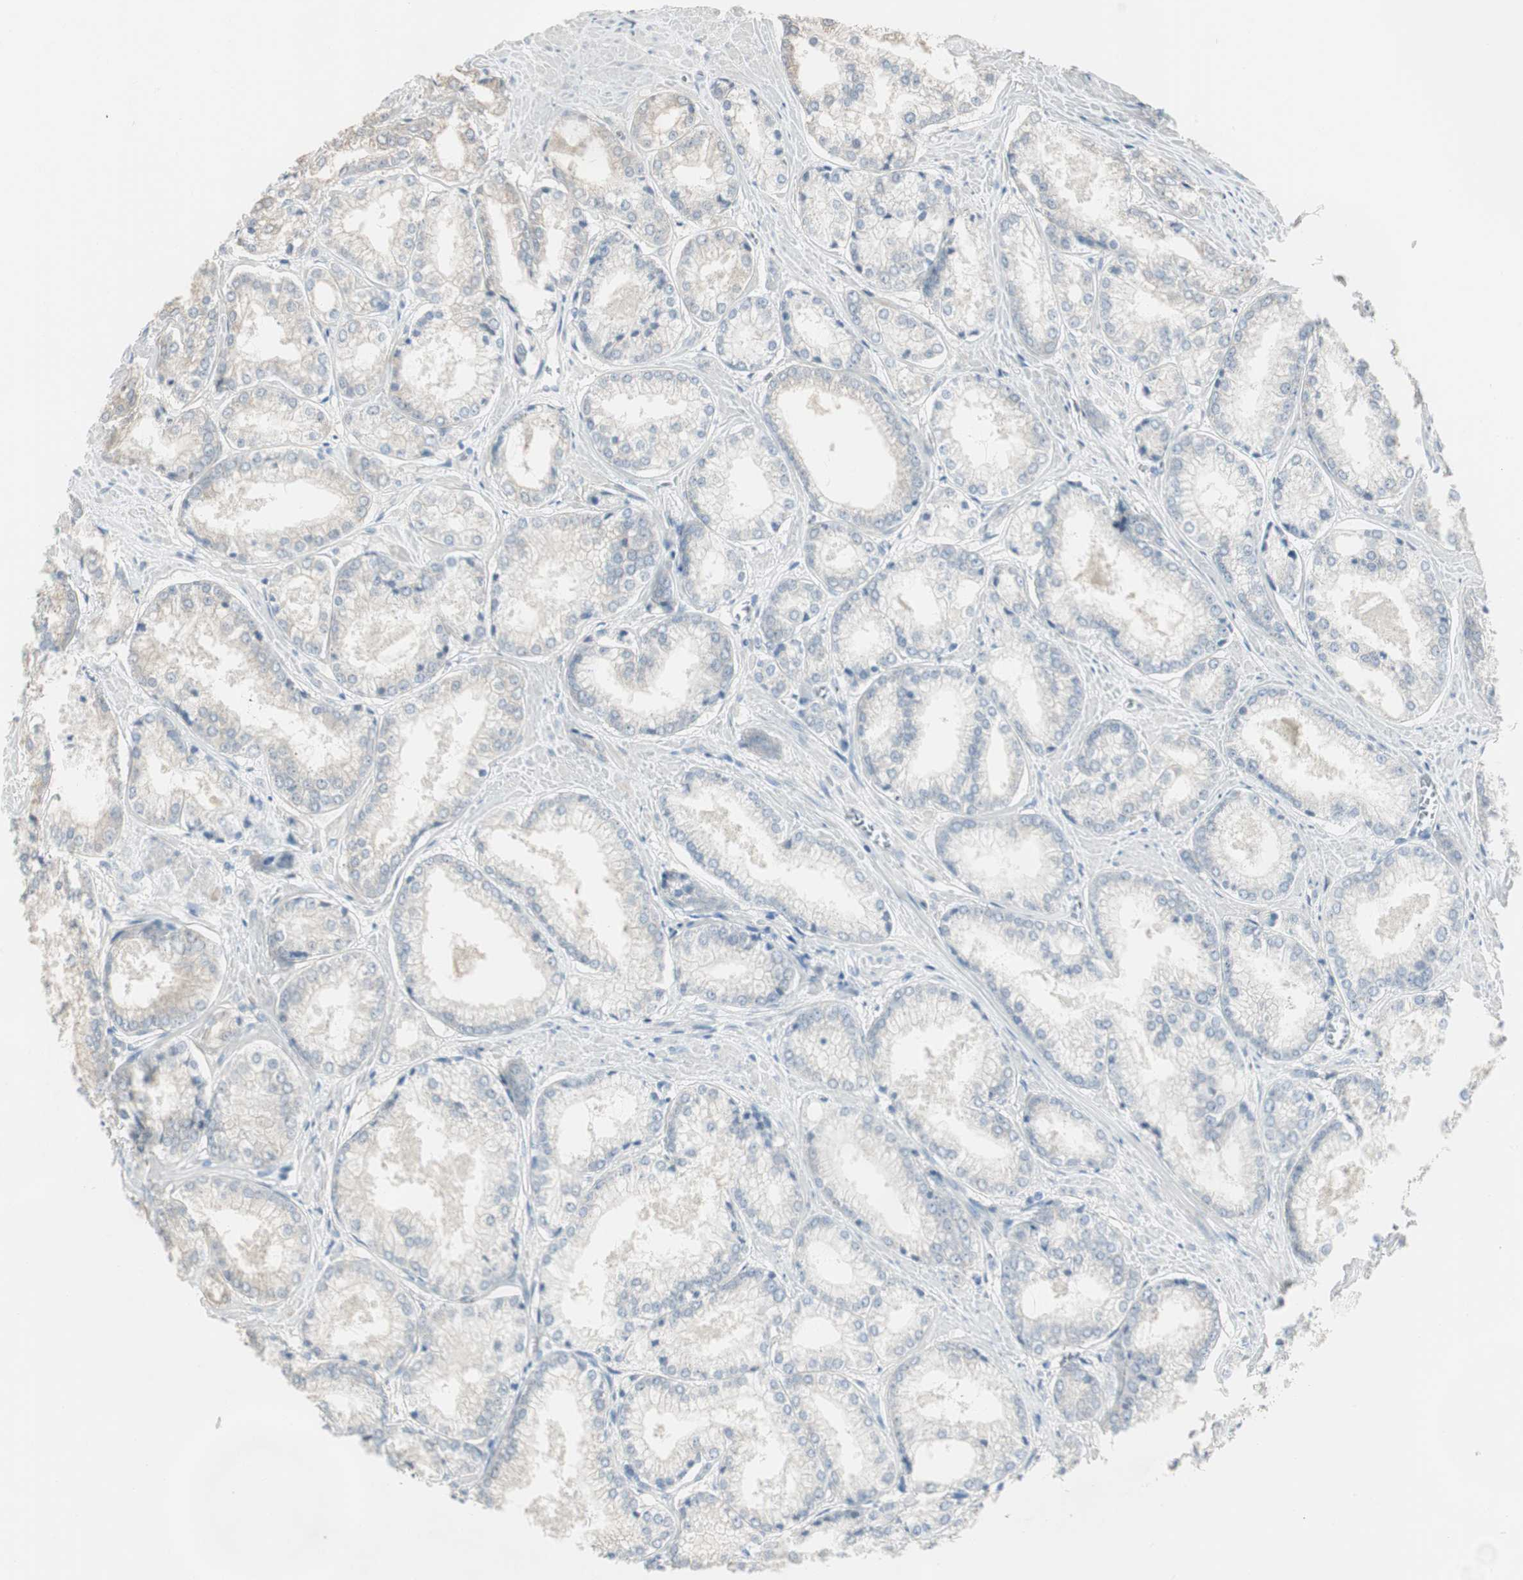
{"staining": {"intensity": "negative", "quantity": "none", "location": "none"}, "tissue": "prostate cancer", "cell_type": "Tumor cells", "image_type": "cancer", "snomed": [{"axis": "morphology", "description": "Adenocarcinoma, Low grade"}, {"axis": "topography", "description": "Prostate"}], "caption": "Immunohistochemical staining of prostate low-grade adenocarcinoma displays no significant expression in tumor cells.", "gene": "SPINK4", "patient": {"sex": "male", "age": 64}}